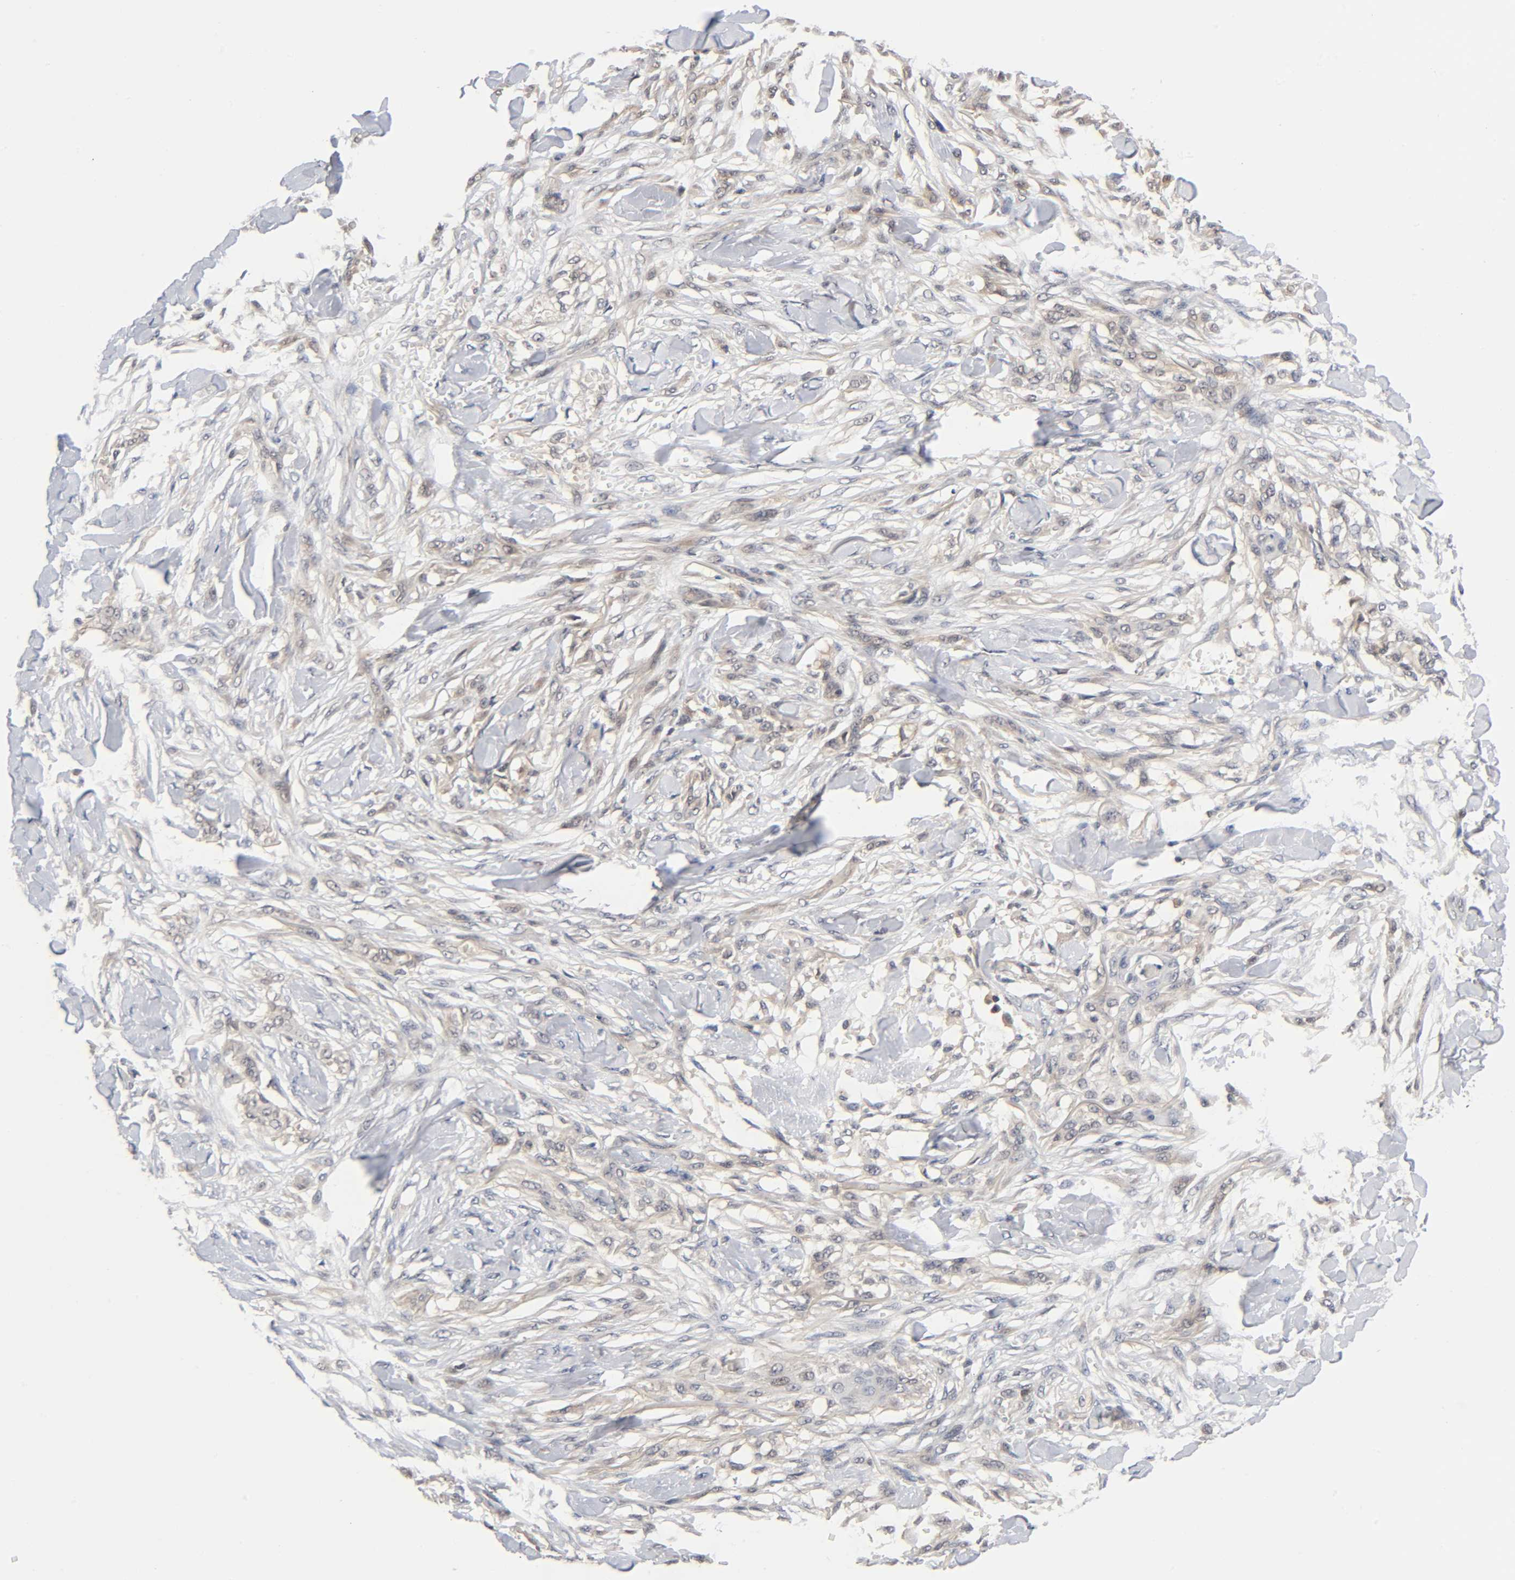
{"staining": {"intensity": "weak", "quantity": "25%-75%", "location": "cytoplasmic/membranous"}, "tissue": "skin cancer", "cell_type": "Tumor cells", "image_type": "cancer", "snomed": [{"axis": "morphology", "description": "Normal tissue, NOS"}, {"axis": "morphology", "description": "Squamous cell carcinoma, NOS"}, {"axis": "topography", "description": "Skin"}], "caption": "Immunohistochemistry staining of skin cancer (squamous cell carcinoma), which reveals low levels of weak cytoplasmic/membranous staining in approximately 25%-75% of tumor cells indicating weak cytoplasmic/membranous protein expression. The staining was performed using DAB (brown) for protein detection and nuclei were counterstained in hematoxylin (blue).", "gene": "PRKAB1", "patient": {"sex": "female", "age": 59}}